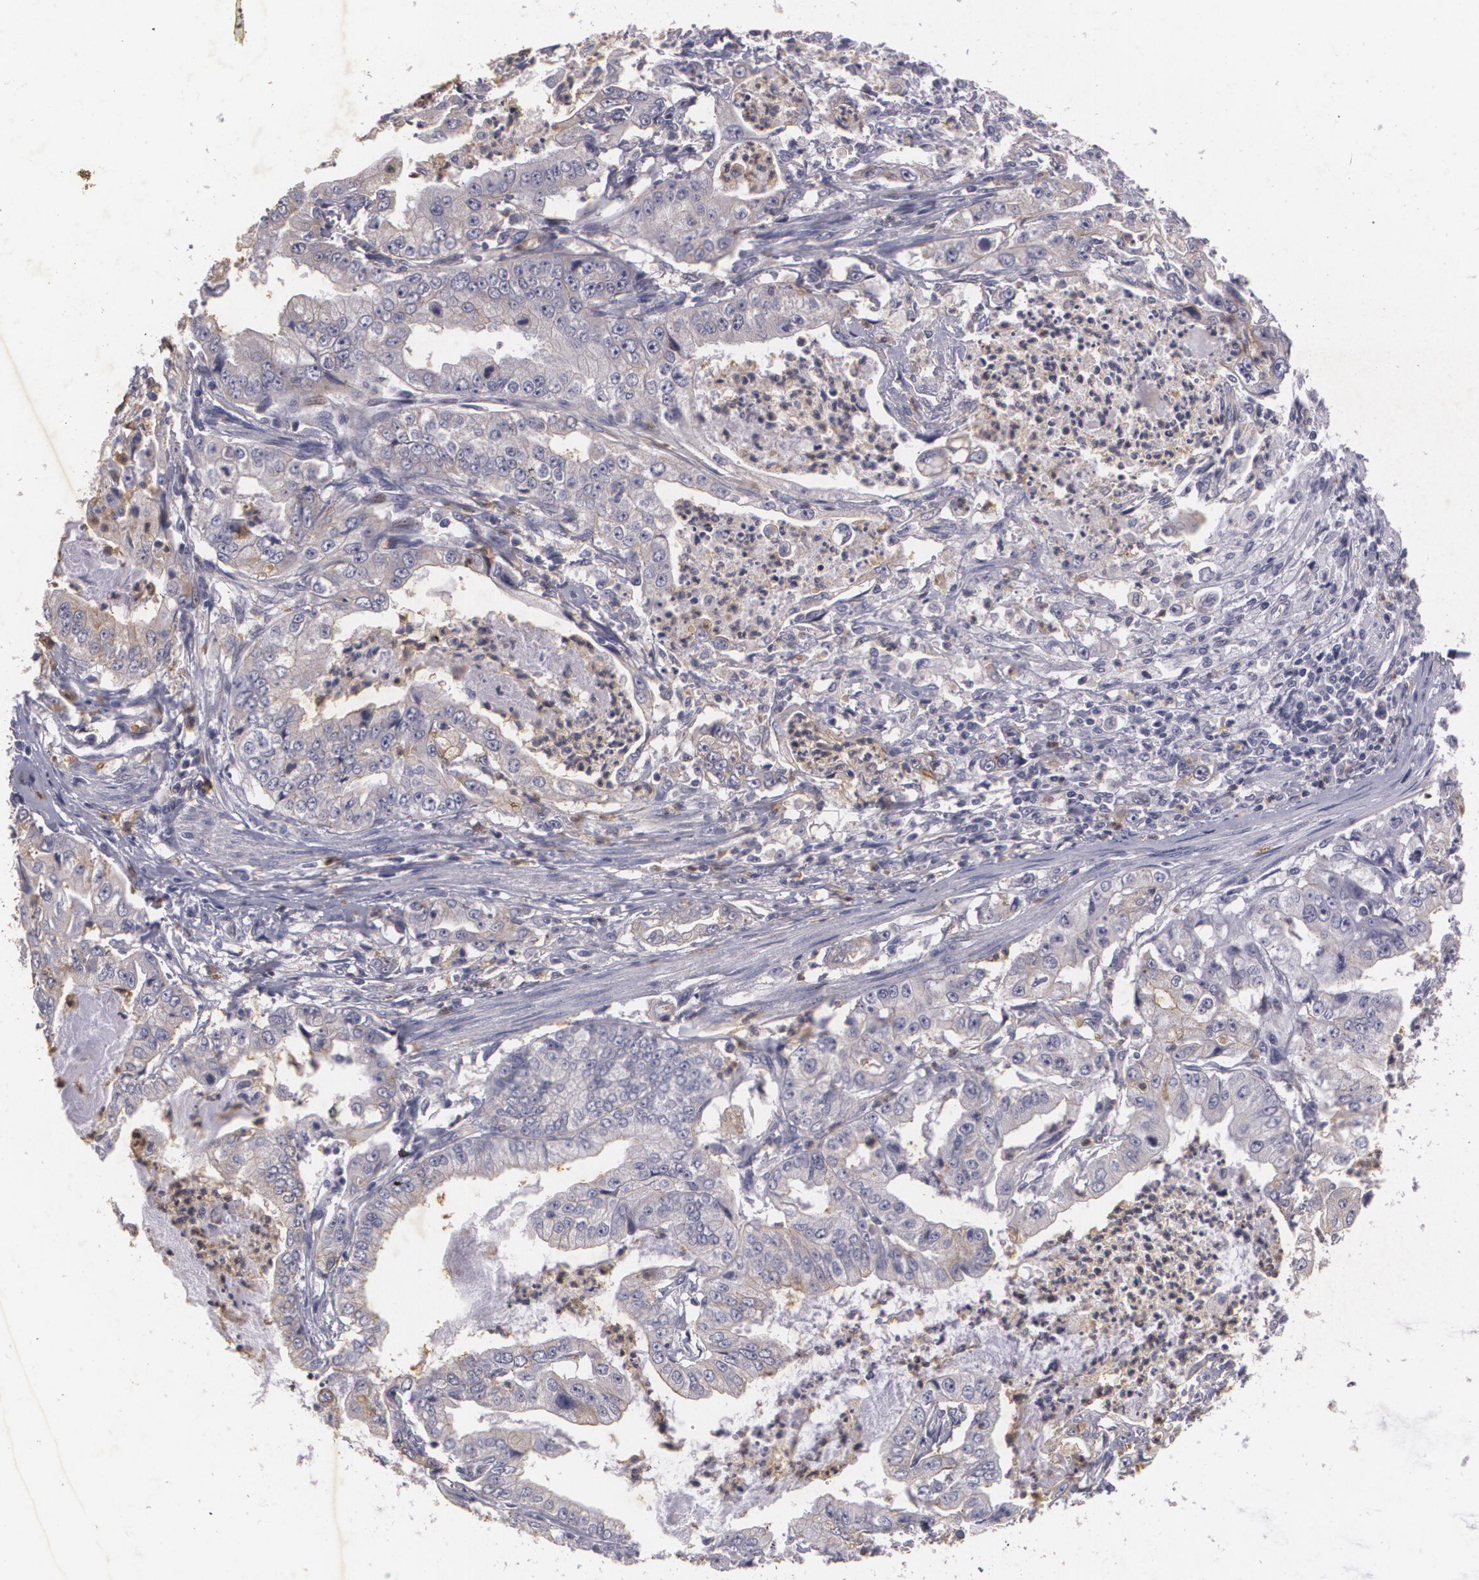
{"staining": {"intensity": "negative", "quantity": "none", "location": "none"}, "tissue": "stomach cancer", "cell_type": "Tumor cells", "image_type": "cancer", "snomed": [{"axis": "morphology", "description": "Adenocarcinoma, NOS"}, {"axis": "topography", "description": "Pancreas"}, {"axis": "topography", "description": "Stomach, upper"}], "caption": "Image shows no significant protein expression in tumor cells of stomach cancer (adenocarcinoma).", "gene": "KCNA4", "patient": {"sex": "male", "age": 77}}